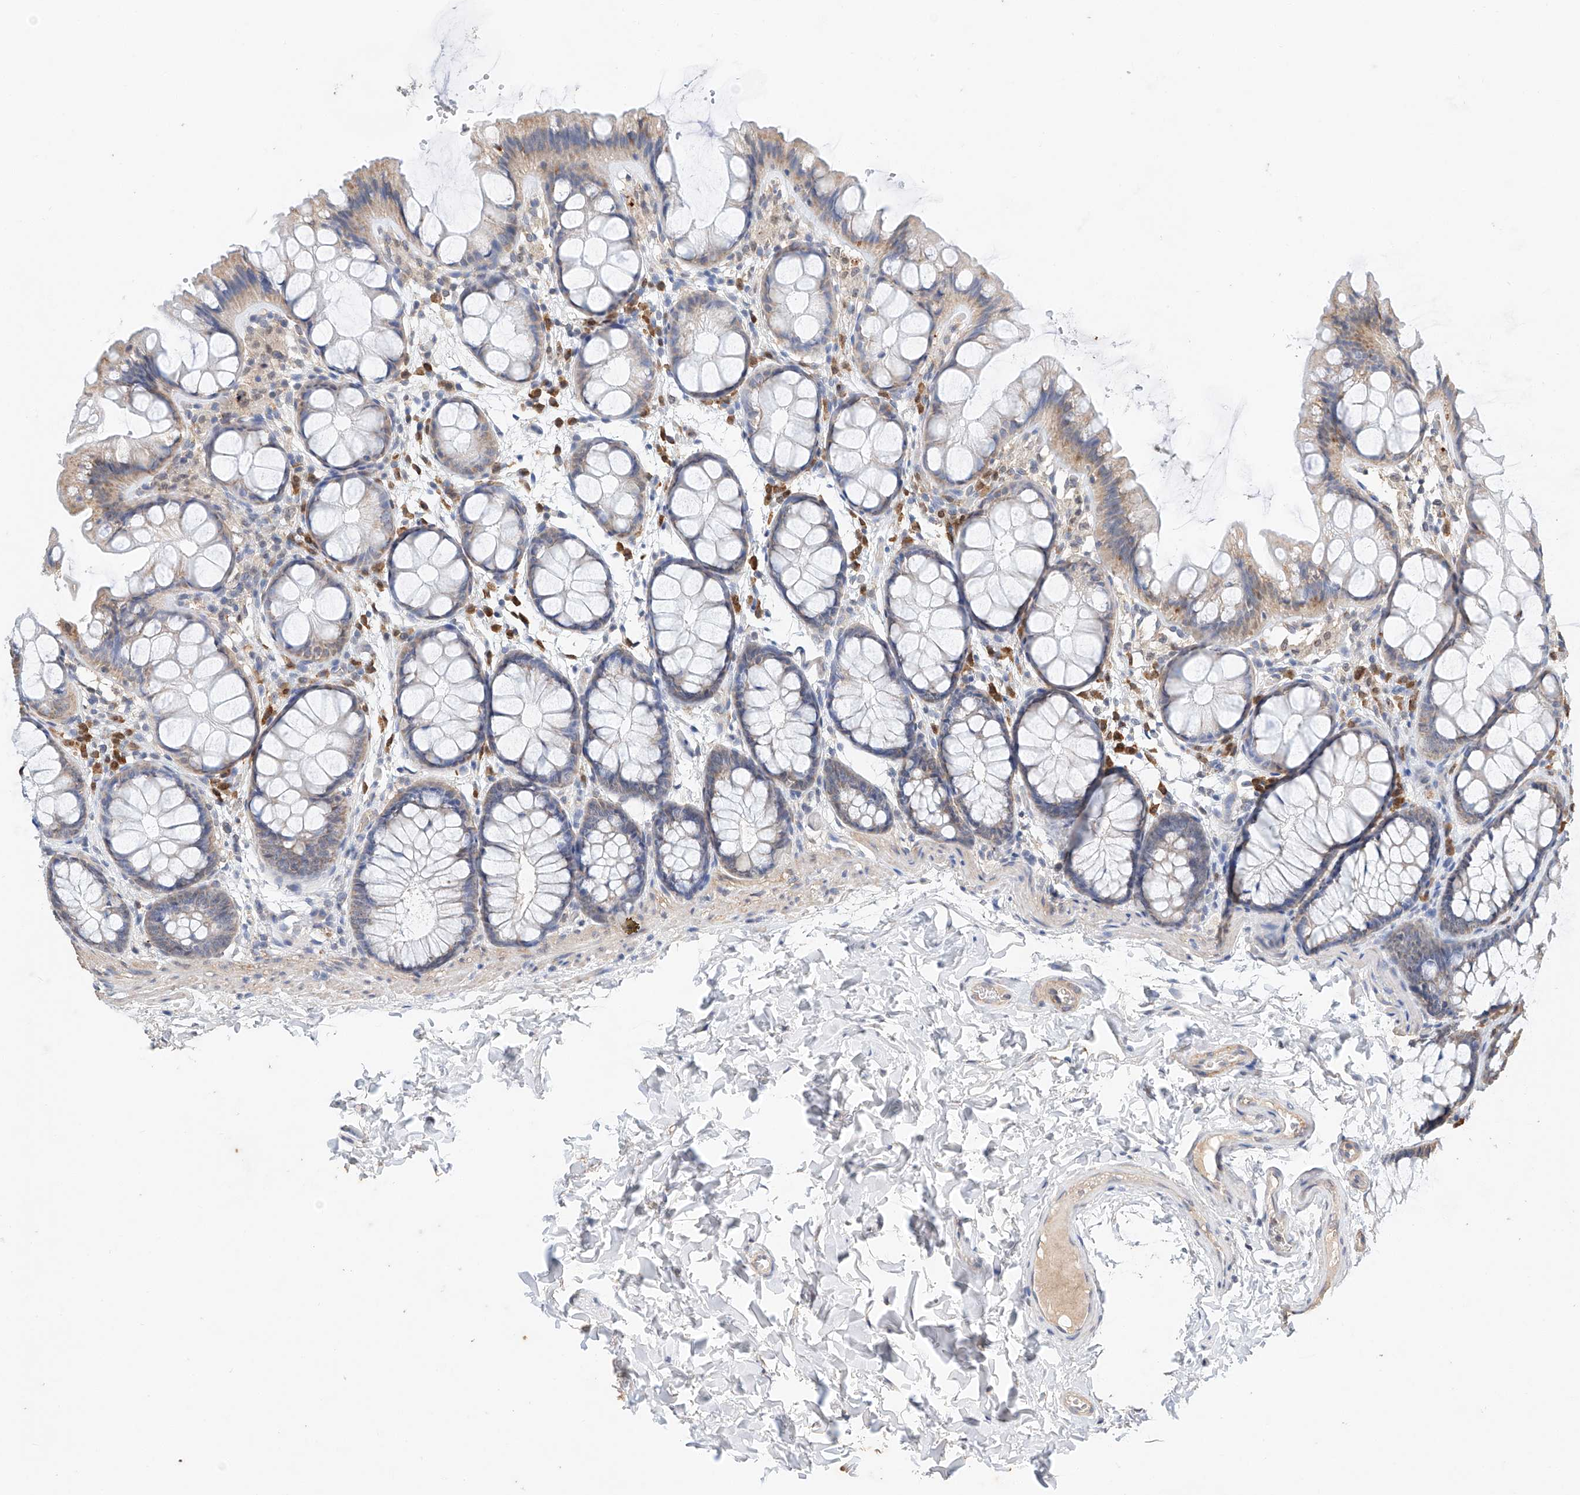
{"staining": {"intensity": "negative", "quantity": "none", "location": "none"}, "tissue": "colon", "cell_type": "Endothelial cells", "image_type": "normal", "snomed": [{"axis": "morphology", "description": "Normal tissue, NOS"}, {"axis": "topography", "description": "Colon"}], "caption": "The IHC photomicrograph has no significant positivity in endothelial cells of colon. (DAB IHC with hematoxylin counter stain).", "gene": "CTDP1", "patient": {"sex": "male", "age": 47}}